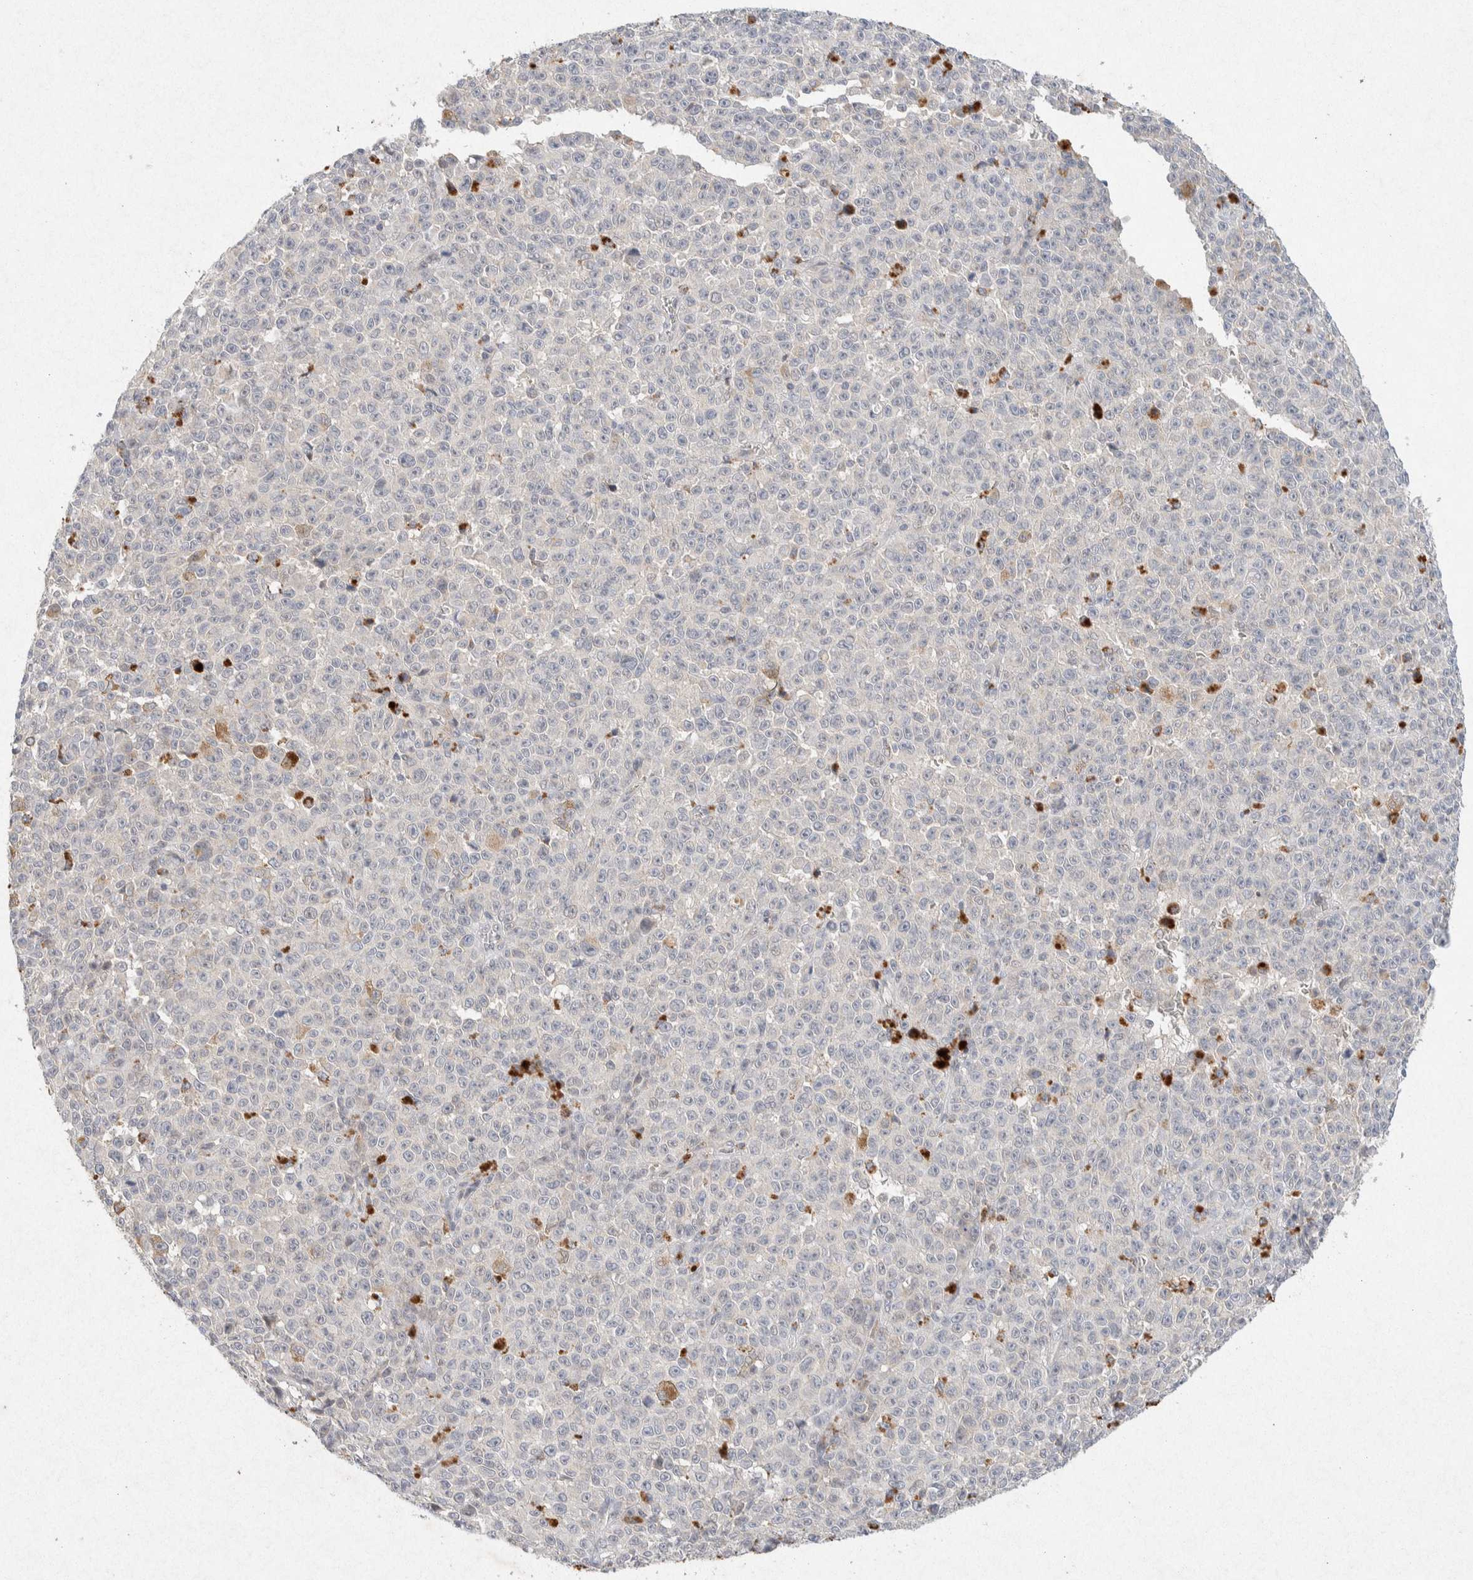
{"staining": {"intensity": "negative", "quantity": "none", "location": "none"}, "tissue": "melanoma", "cell_type": "Tumor cells", "image_type": "cancer", "snomed": [{"axis": "morphology", "description": "Malignant melanoma, NOS"}, {"axis": "topography", "description": "Skin"}], "caption": "This is an immunohistochemistry photomicrograph of human malignant melanoma. There is no staining in tumor cells.", "gene": "GNAI1", "patient": {"sex": "female", "age": 82}}